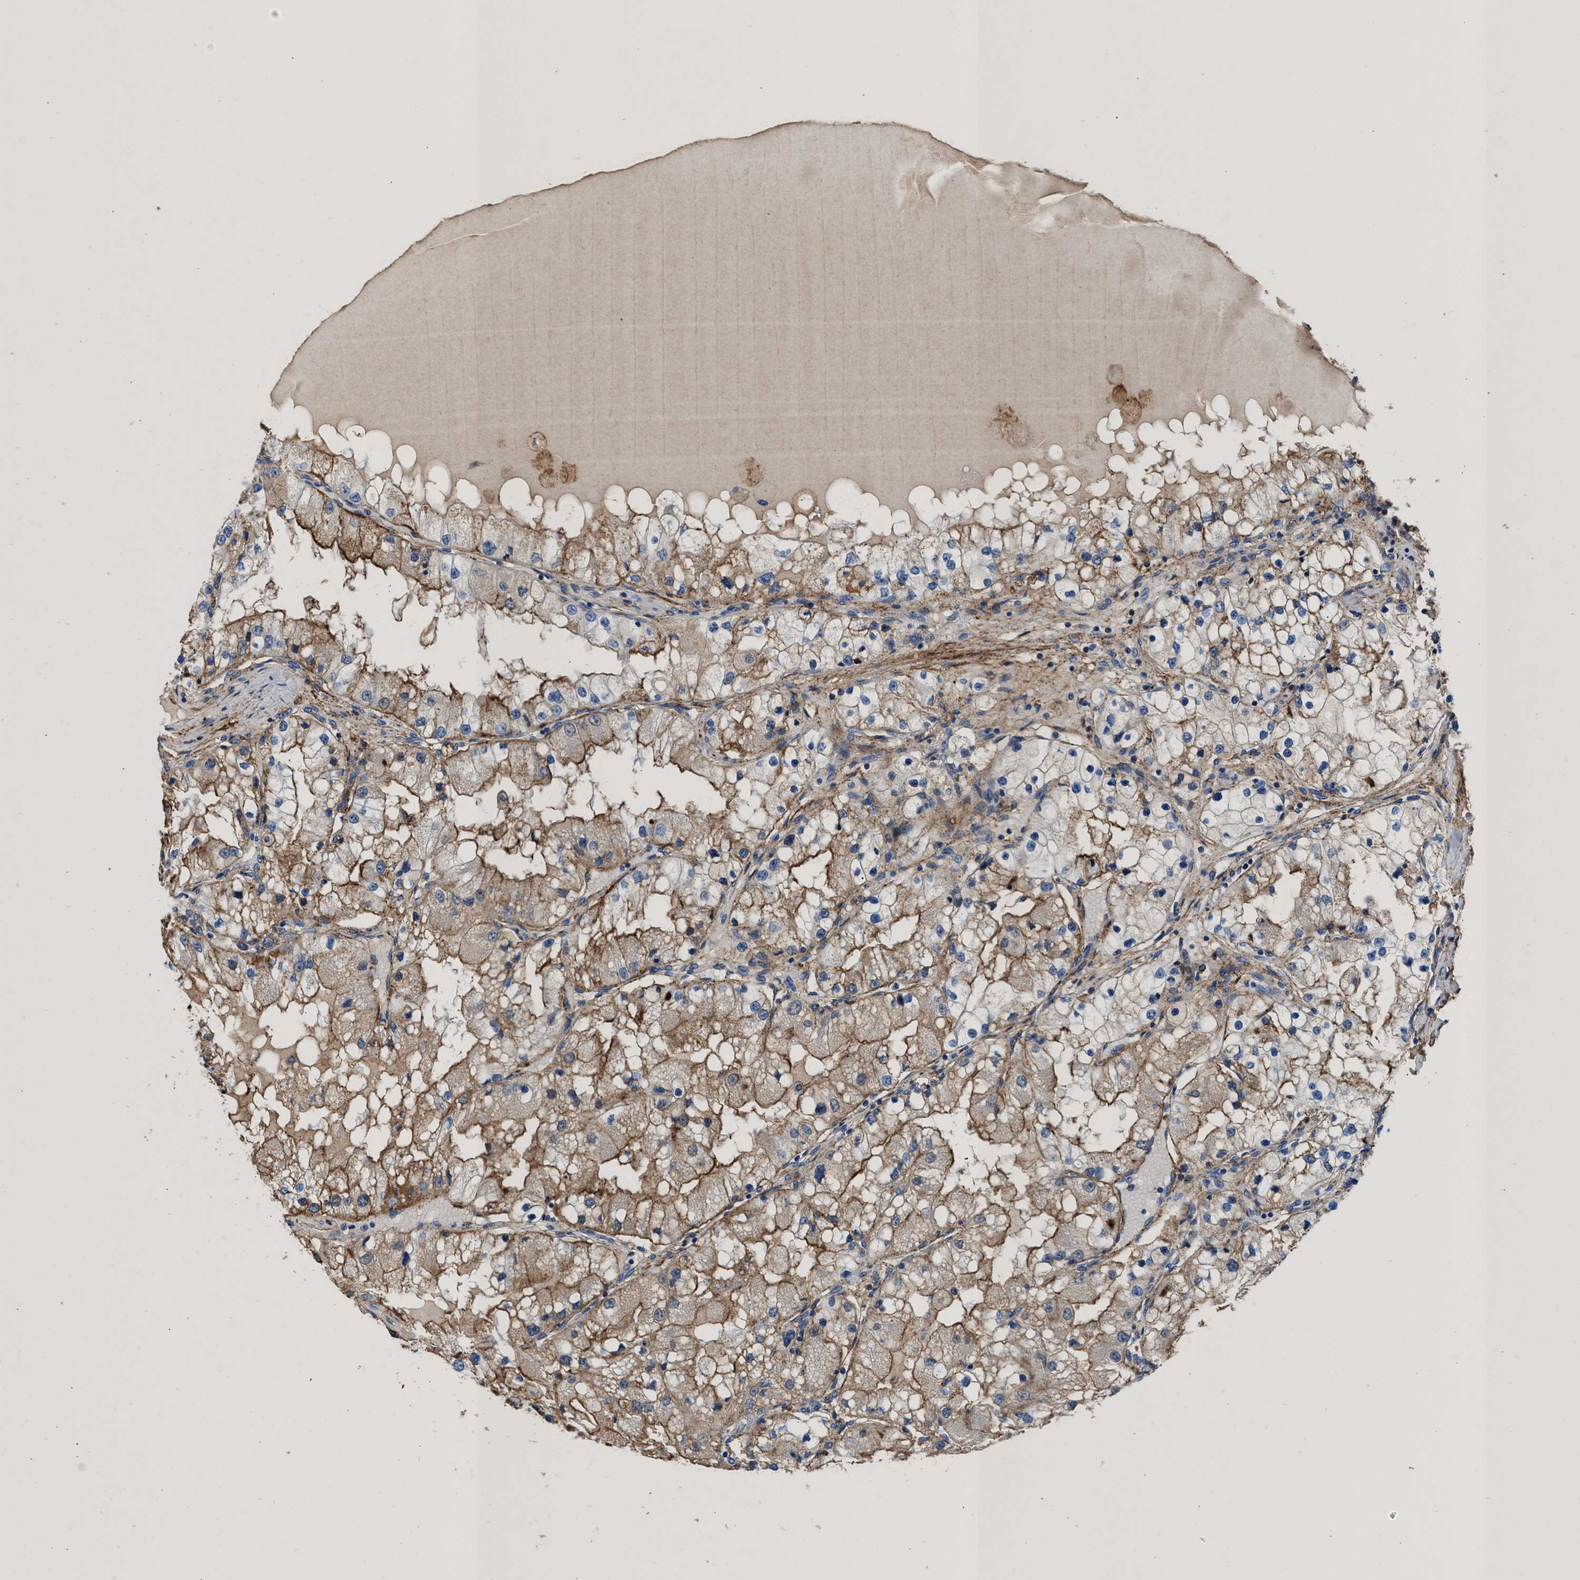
{"staining": {"intensity": "moderate", "quantity": ">75%", "location": "cytoplasmic/membranous"}, "tissue": "renal cancer", "cell_type": "Tumor cells", "image_type": "cancer", "snomed": [{"axis": "morphology", "description": "Adenocarcinoma, NOS"}, {"axis": "topography", "description": "Kidney"}], "caption": "An immunohistochemistry (IHC) image of neoplastic tissue is shown. Protein staining in brown labels moderate cytoplasmic/membranous positivity in adenocarcinoma (renal) within tumor cells.", "gene": "KCNQ4", "patient": {"sex": "male", "age": 68}}